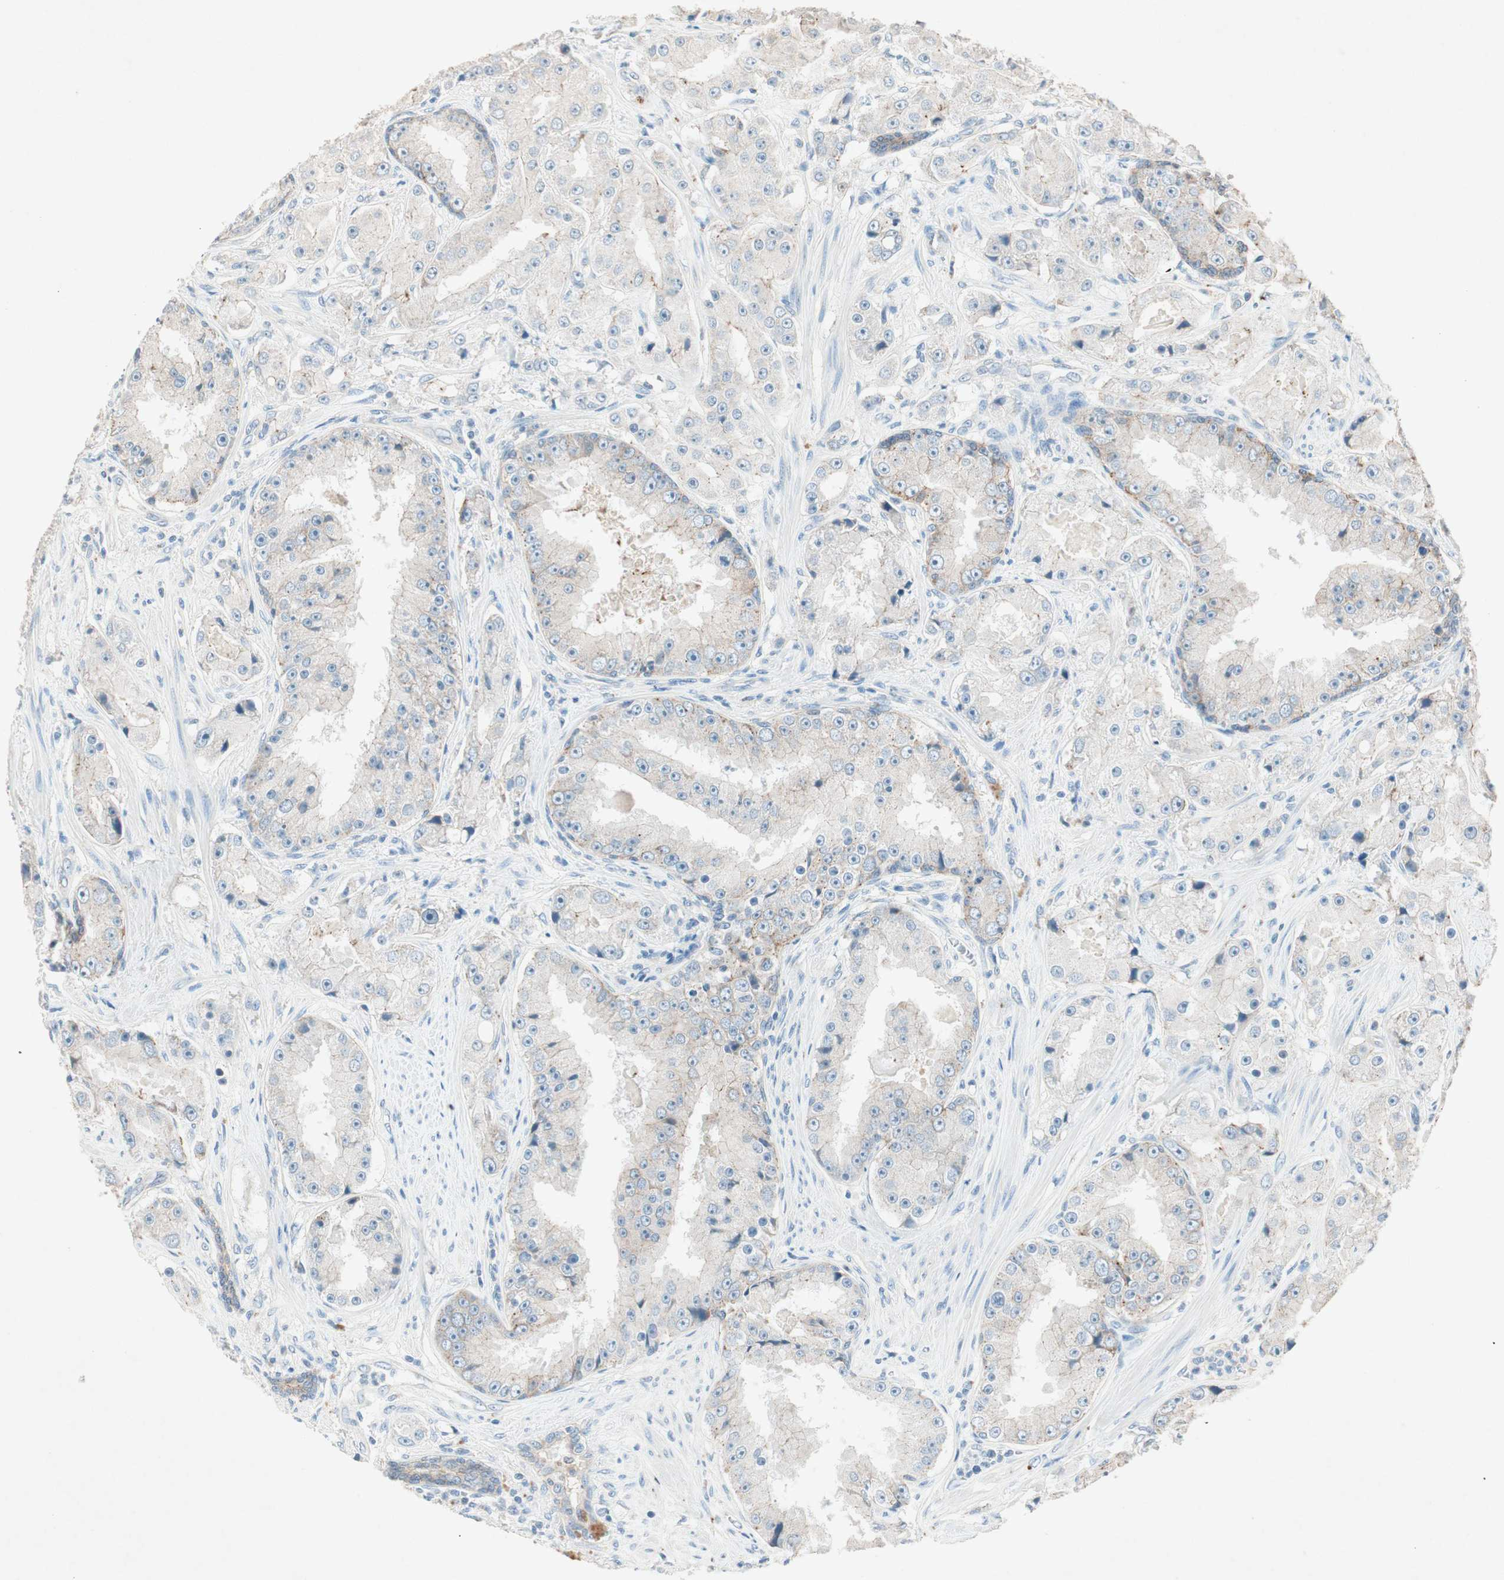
{"staining": {"intensity": "weak", "quantity": "<25%", "location": "cytoplasmic/membranous"}, "tissue": "prostate cancer", "cell_type": "Tumor cells", "image_type": "cancer", "snomed": [{"axis": "morphology", "description": "Adenocarcinoma, High grade"}, {"axis": "topography", "description": "Prostate"}], "caption": "DAB immunohistochemical staining of human adenocarcinoma (high-grade) (prostate) reveals no significant expression in tumor cells.", "gene": "NKAIN1", "patient": {"sex": "male", "age": 73}}